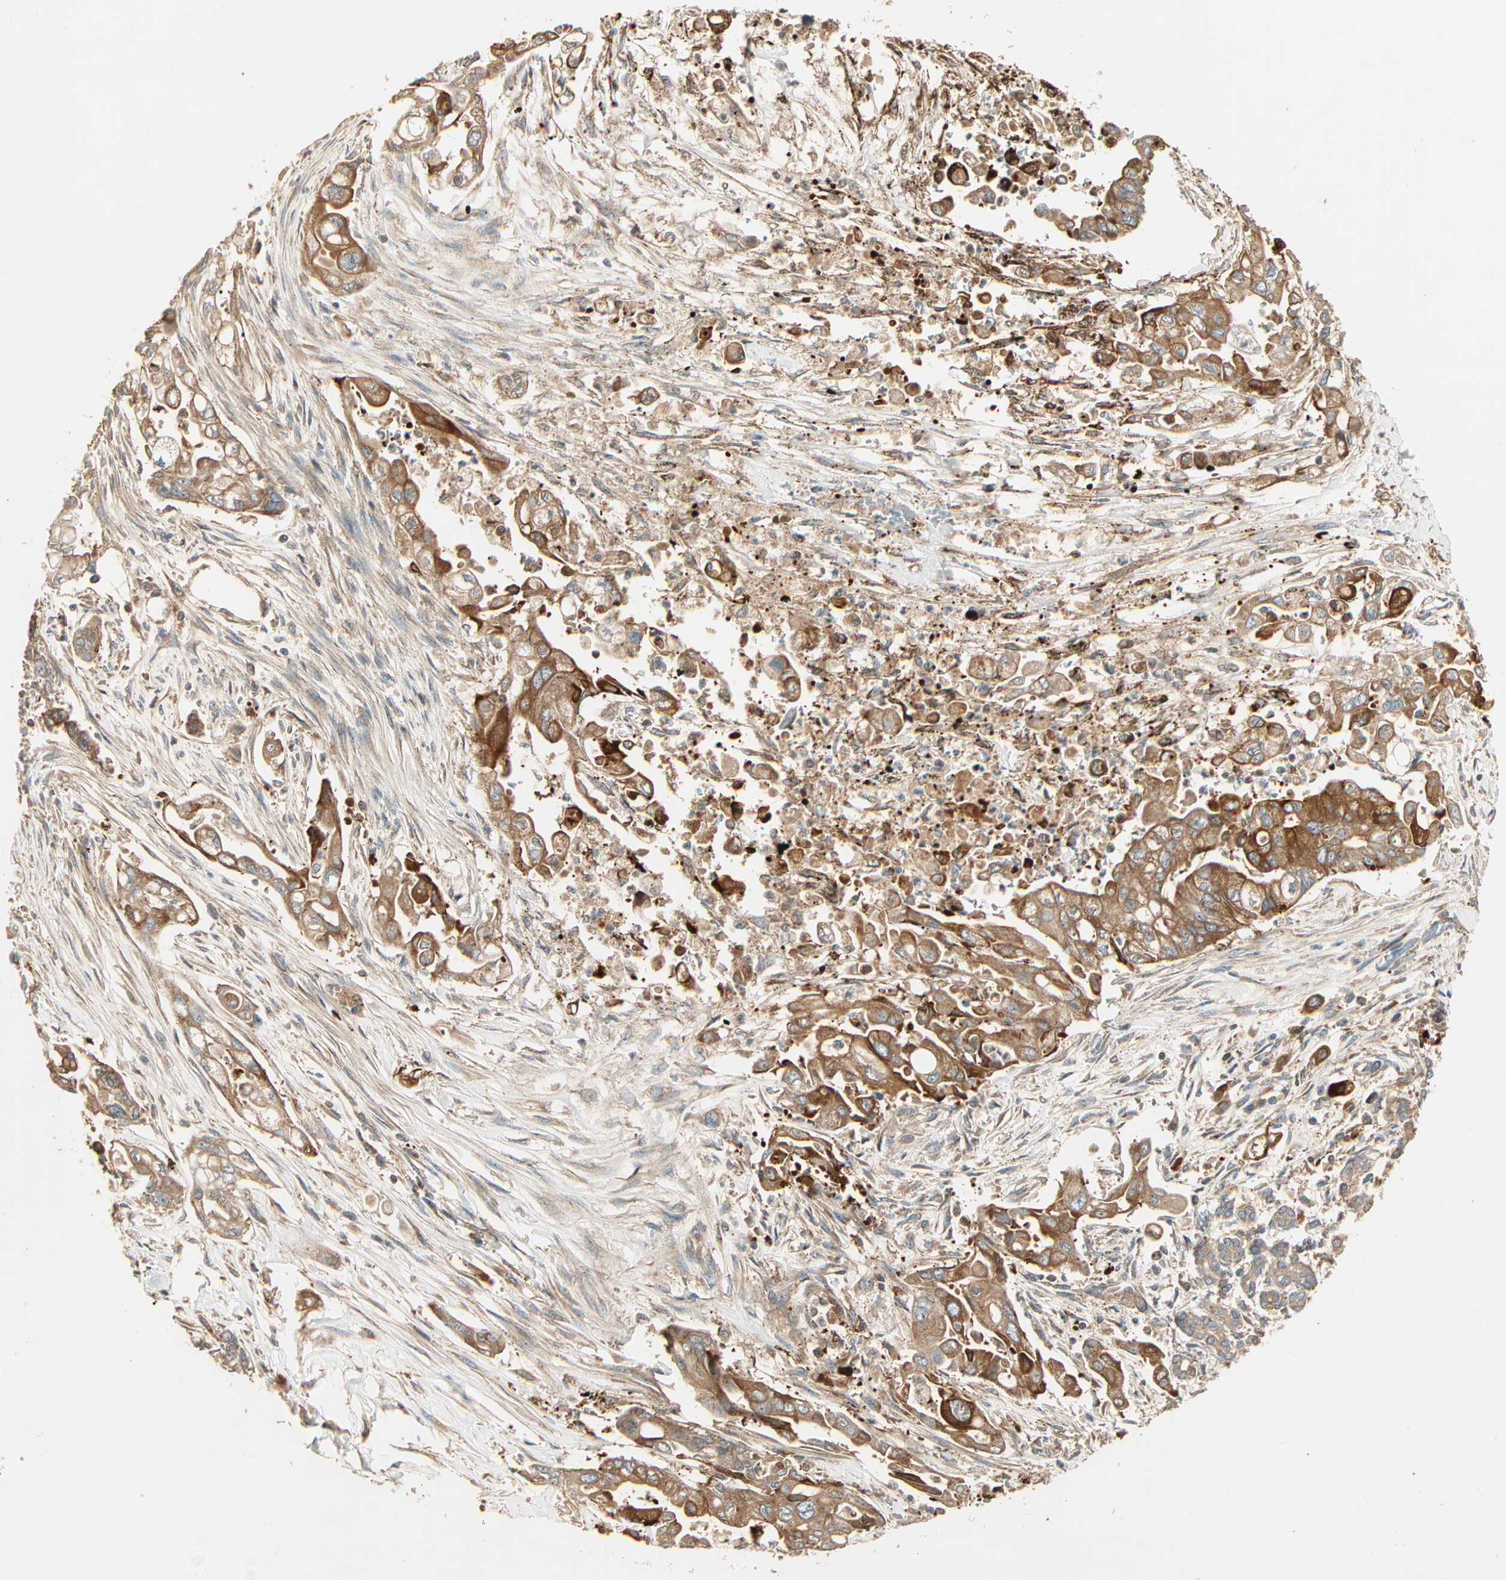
{"staining": {"intensity": "moderate", "quantity": ">75%", "location": "cytoplasmic/membranous"}, "tissue": "pancreatic cancer", "cell_type": "Tumor cells", "image_type": "cancer", "snomed": [{"axis": "morphology", "description": "Normal tissue, NOS"}, {"axis": "topography", "description": "Pancreas"}], "caption": "Immunohistochemical staining of human pancreatic cancer exhibits medium levels of moderate cytoplasmic/membranous protein staining in about >75% of tumor cells. (DAB (3,3'-diaminobenzidine) IHC, brown staining for protein, blue staining for nuclei).", "gene": "GALK1", "patient": {"sex": "male", "age": 42}}